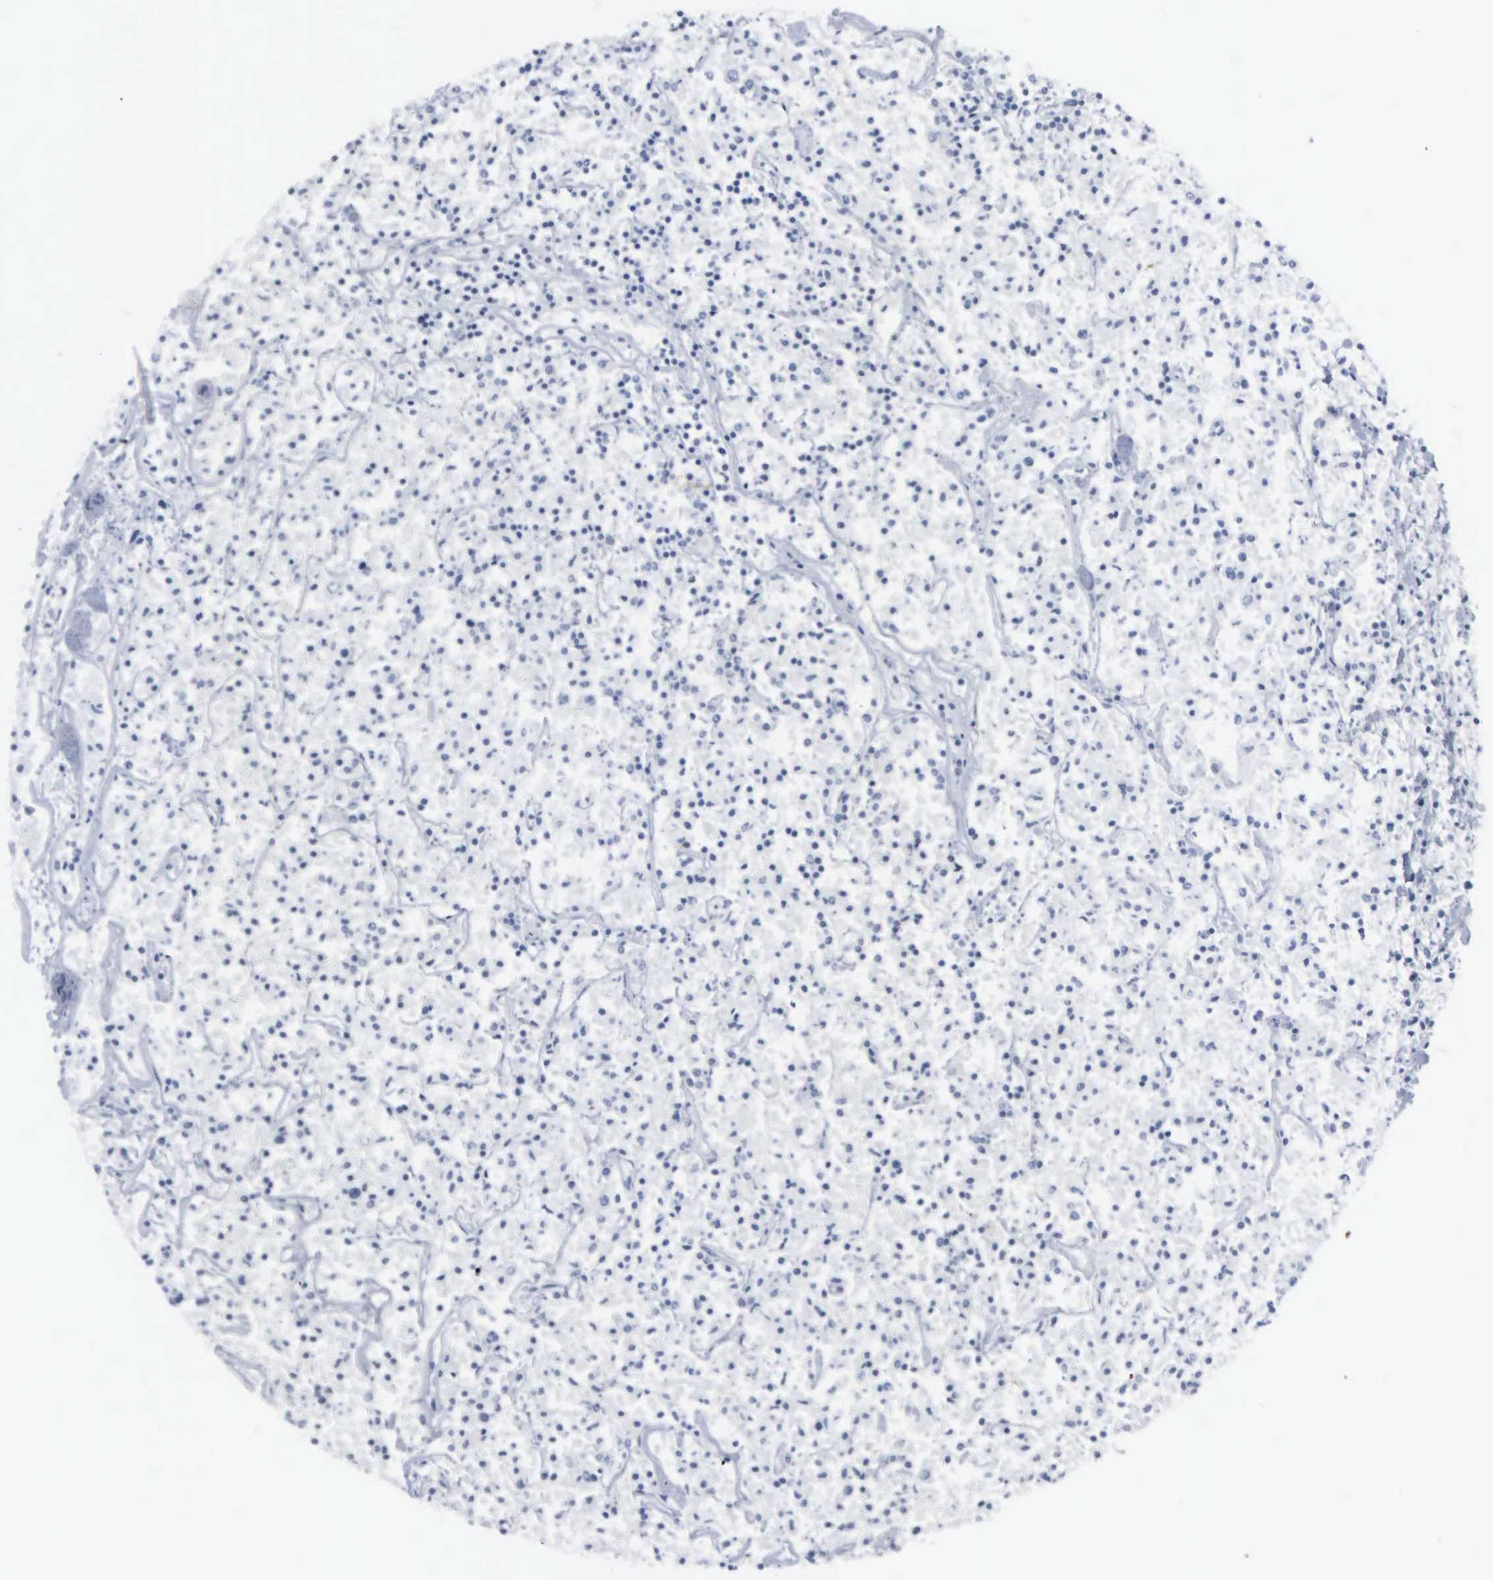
{"staining": {"intensity": "negative", "quantity": "none", "location": "none"}, "tissue": "lymphoma", "cell_type": "Tumor cells", "image_type": "cancer", "snomed": [{"axis": "morphology", "description": "Malignant lymphoma, non-Hodgkin's type, Low grade"}, {"axis": "topography", "description": "Small intestine"}], "caption": "Immunohistochemical staining of lymphoma displays no significant positivity in tumor cells.", "gene": "CCND3", "patient": {"sex": "female", "age": 59}}